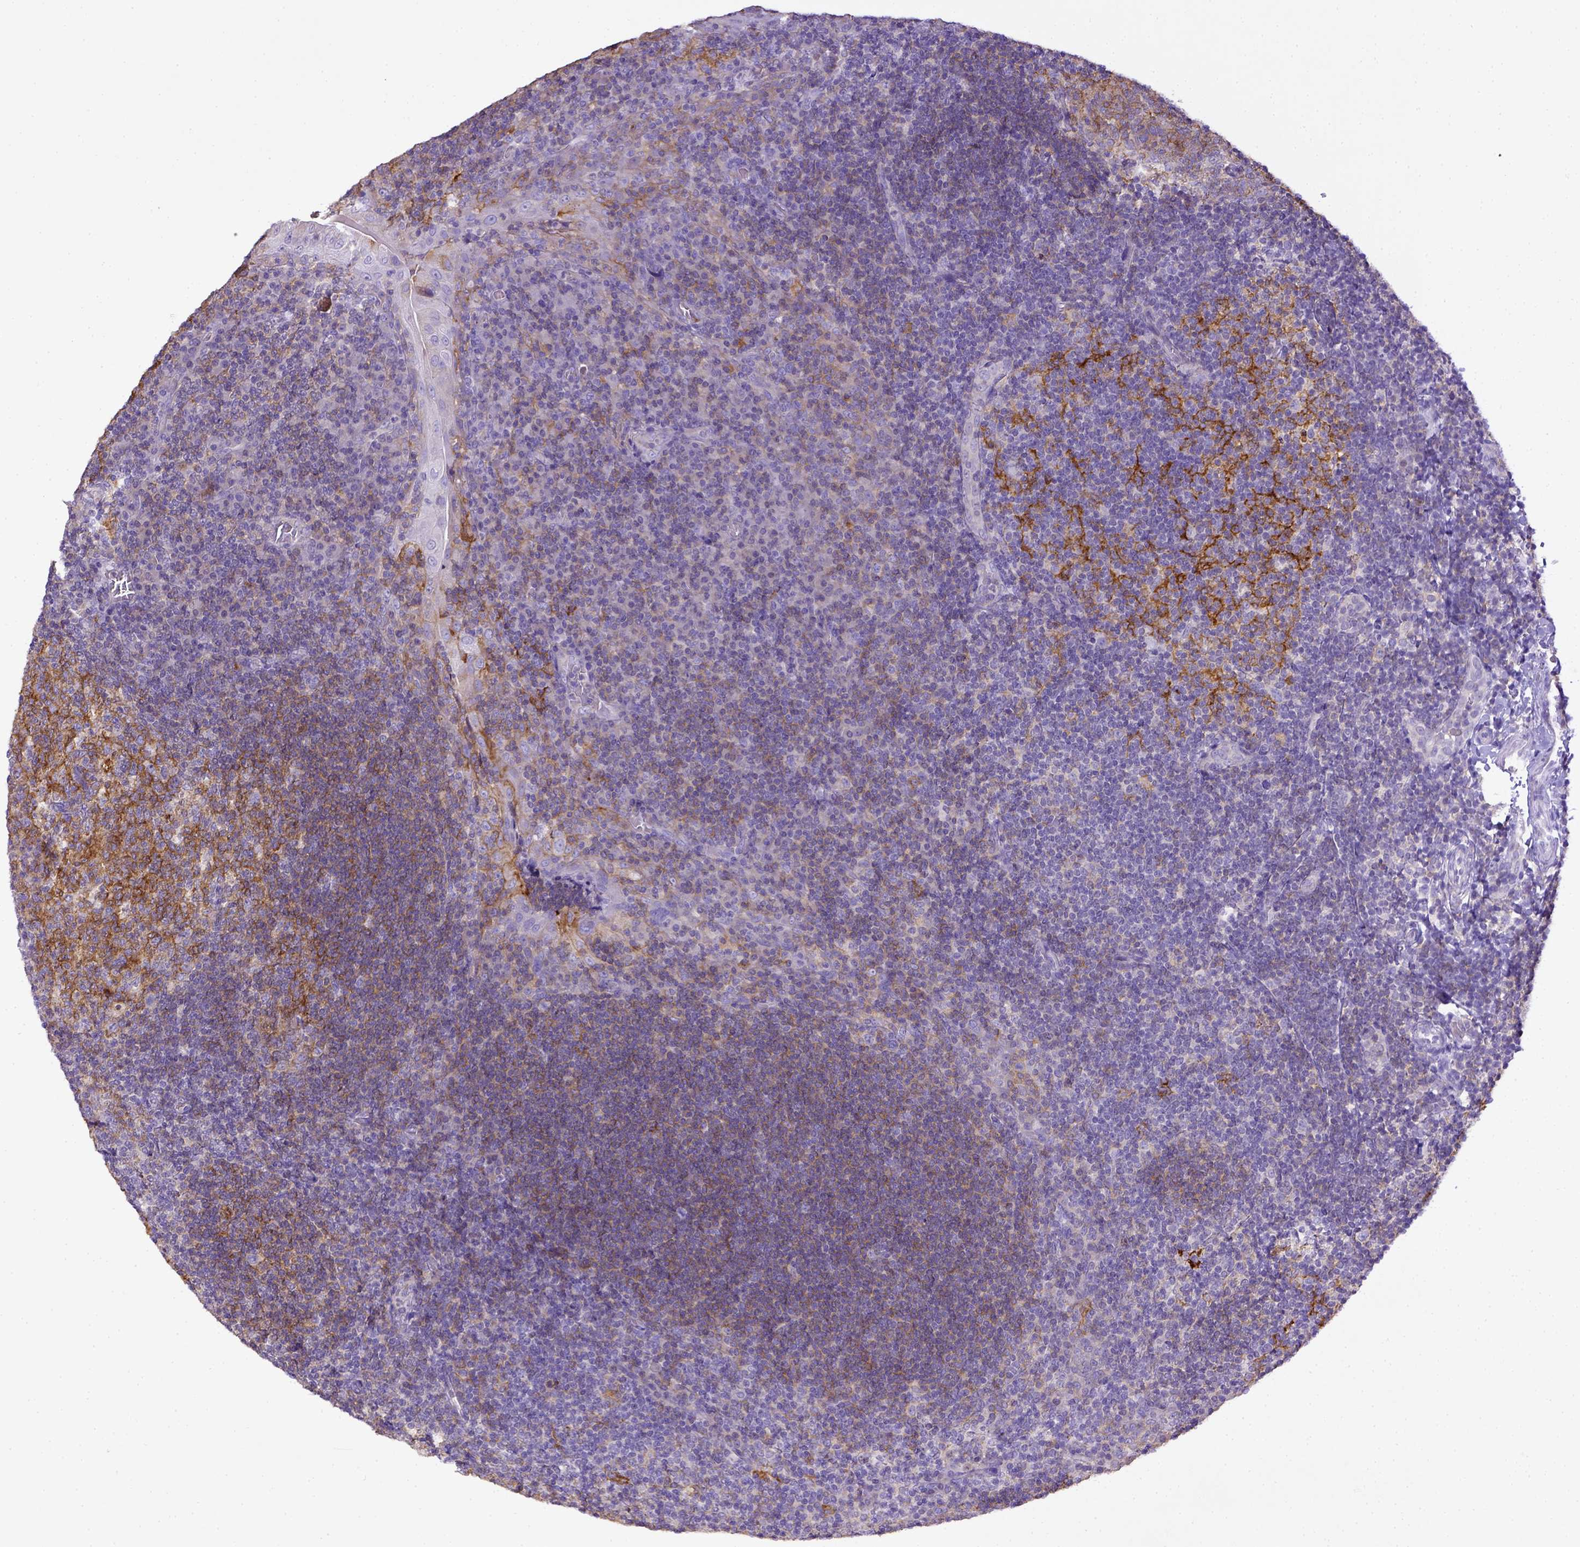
{"staining": {"intensity": "moderate", "quantity": "25%-75%", "location": "cytoplasmic/membranous"}, "tissue": "tonsil", "cell_type": "Germinal center cells", "image_type": "normal", "snomed": [{"axis": "morphology", "description": "Normal tissue, NOS"}, {"axis": "topography", "description": "Tonsil"}], "caption": "An image showing moderate cytoplasmic/membranous expression in approximately 25%-75% of germinal center cells in benign tonsil, as visualized by brown immunohistochemical staining.", "gene": "CD40", "patient": {"sex": "male", "age": 17}}